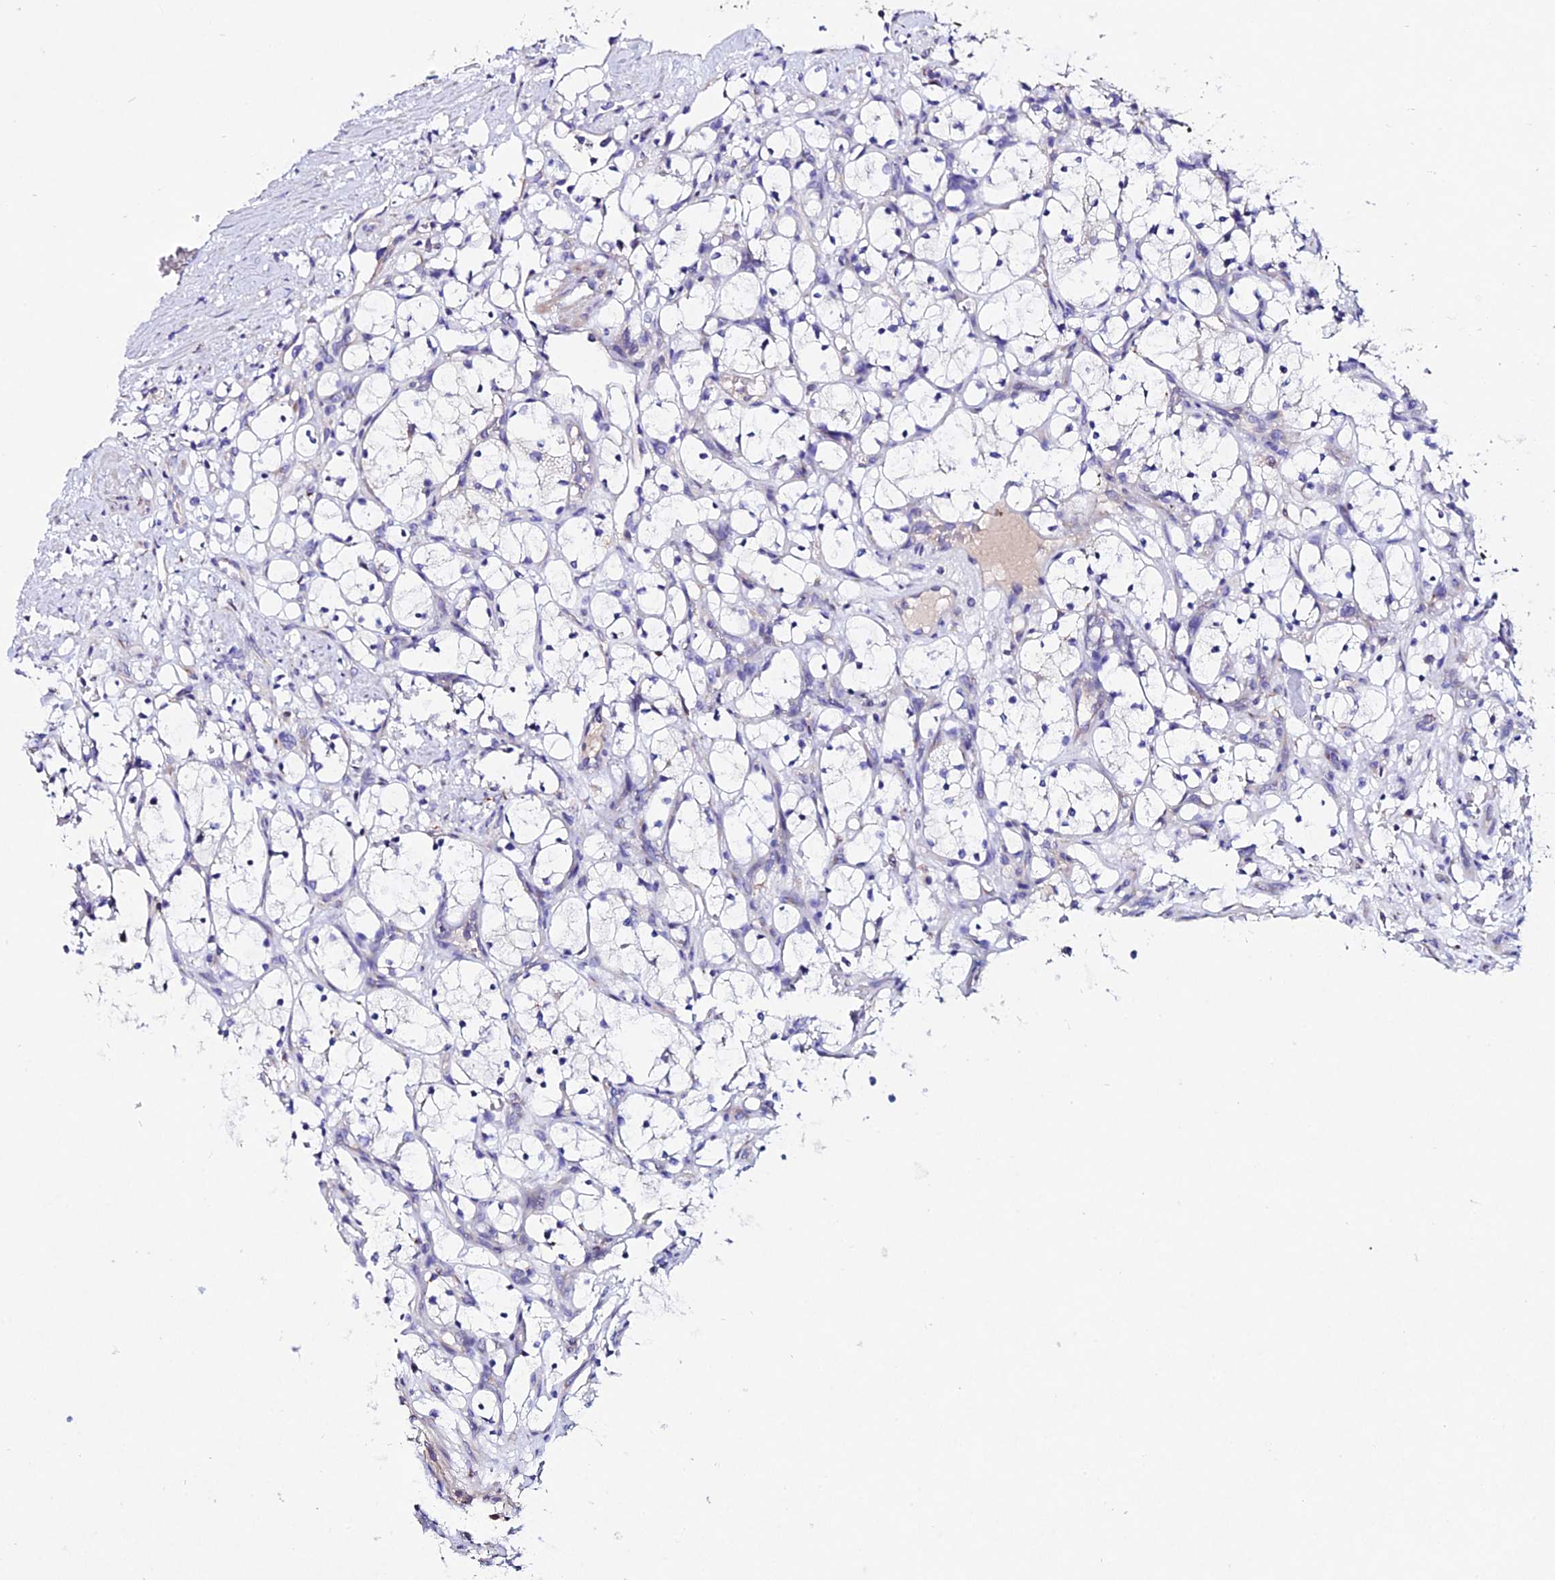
{"staining": {"intensity": "negative", "quantity": "none", "location": "none"}, "tissue": "renal cancer", "cell_type": "Tumor cells", "image_type": "cancer", "snomed": [{"axis": "morphology", "description": "Adenocarcinoma, NOS"}, {"axis": "topography", "description": "Kidney"}], "caption": "Renal cancer (adenocarcinoma) was stained to show a protein in brown. There is no significant positivity in tumor cells.", "gene": "OR51Q1", "patient": {"sex": "female", "age": 69}}